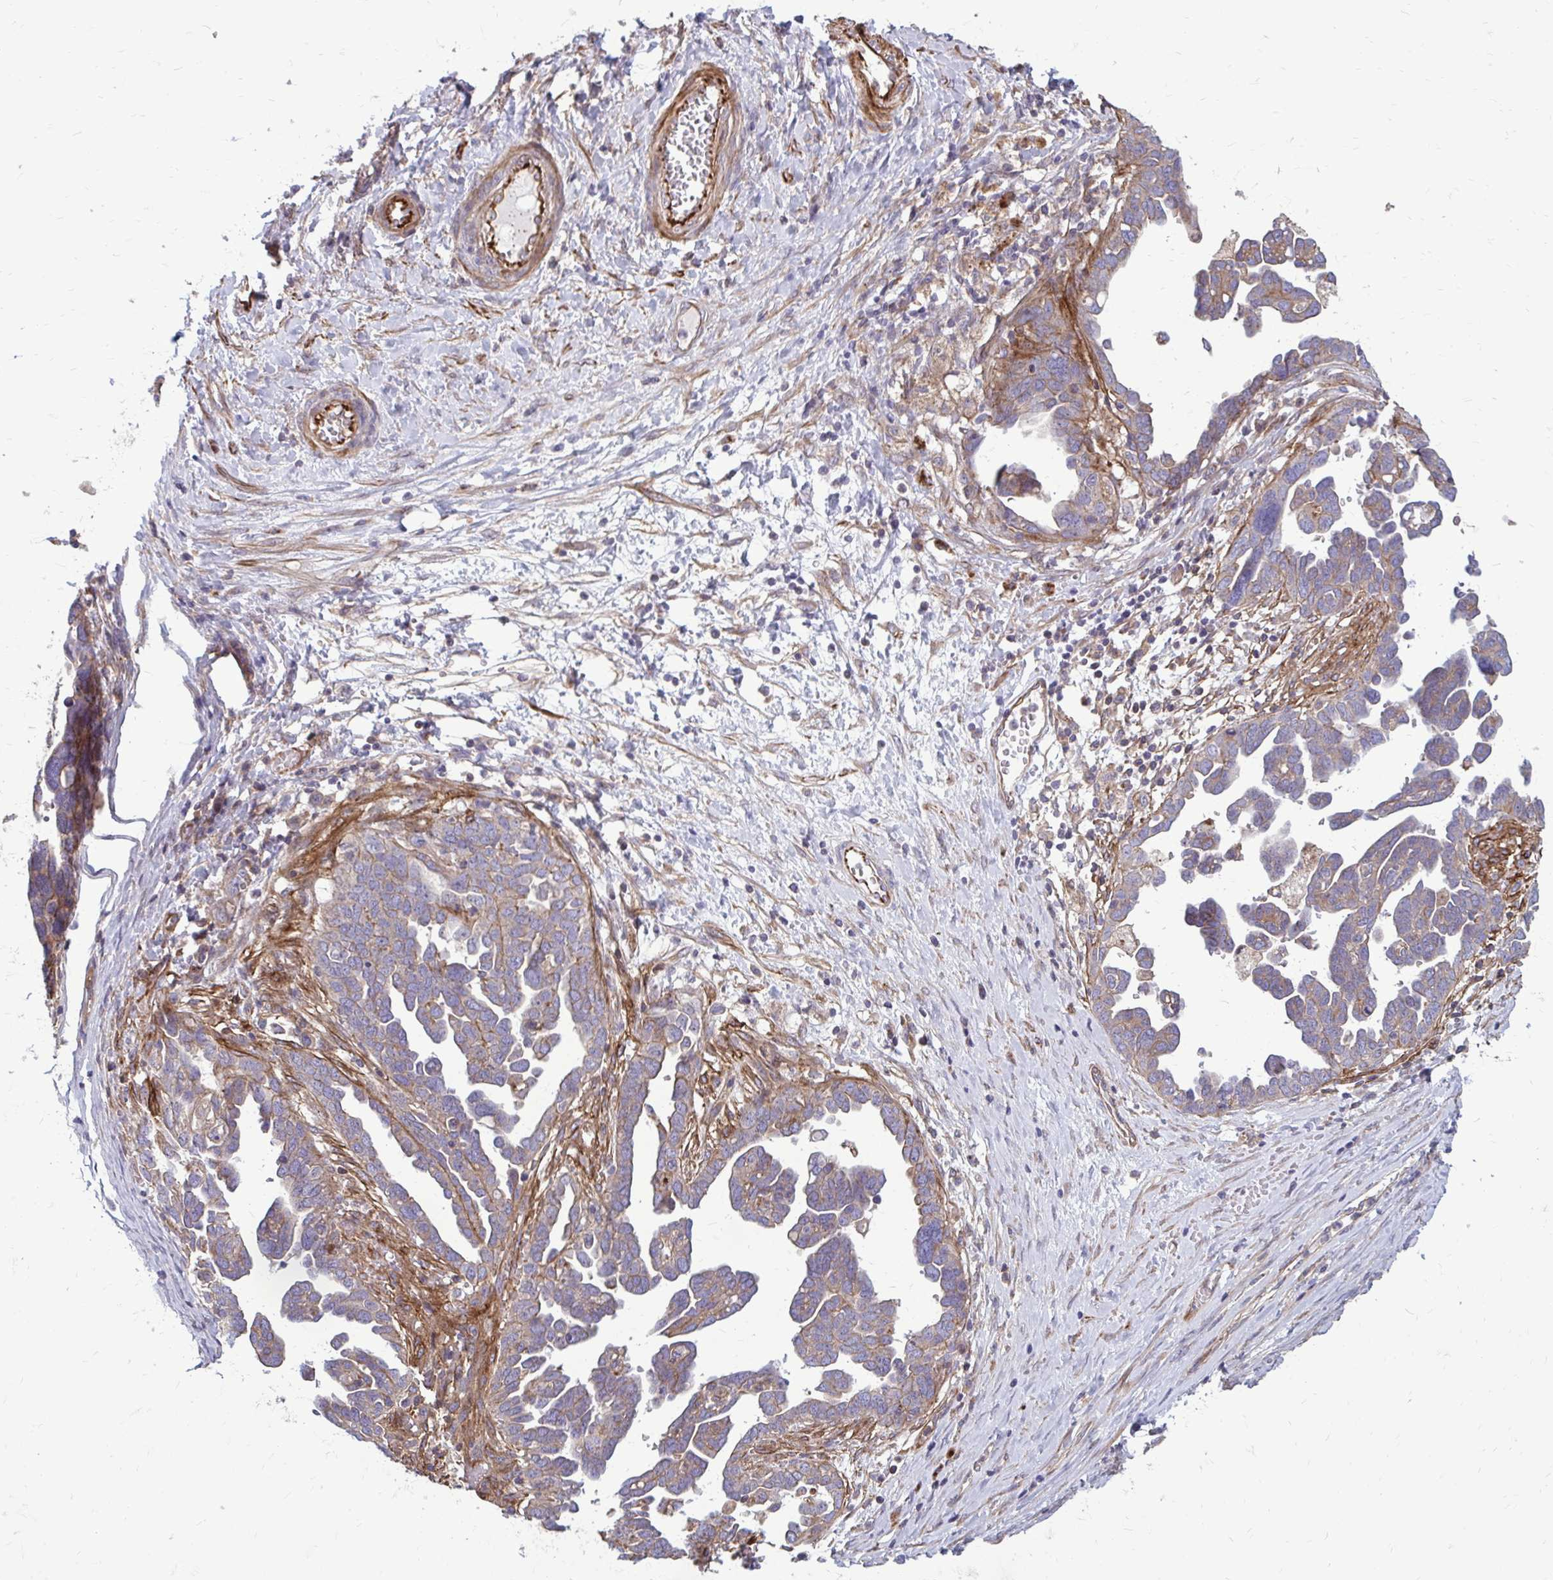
{"staining": {"intensity": "weak", "quantity": "25%-75%", "location": "cytoplasmic/membranous"}, "tissue": "ovarian cancer", "cell_type": "Tumor cells", "image_type": "cancer", "snomed": [{"axis": "morphology", "description": "Cystadenocarcinoma, serous, NOS"}, {"axis": "topography", "description": "Ovary"}], "caption": "Ovarian serous cystadenocarcinoma tissue shows weak cytoplasmic/membranous expression in approximately 25%-75% of tumor cells", "gene": "FAP", "patient": {"sex": "female", "age": 54}}